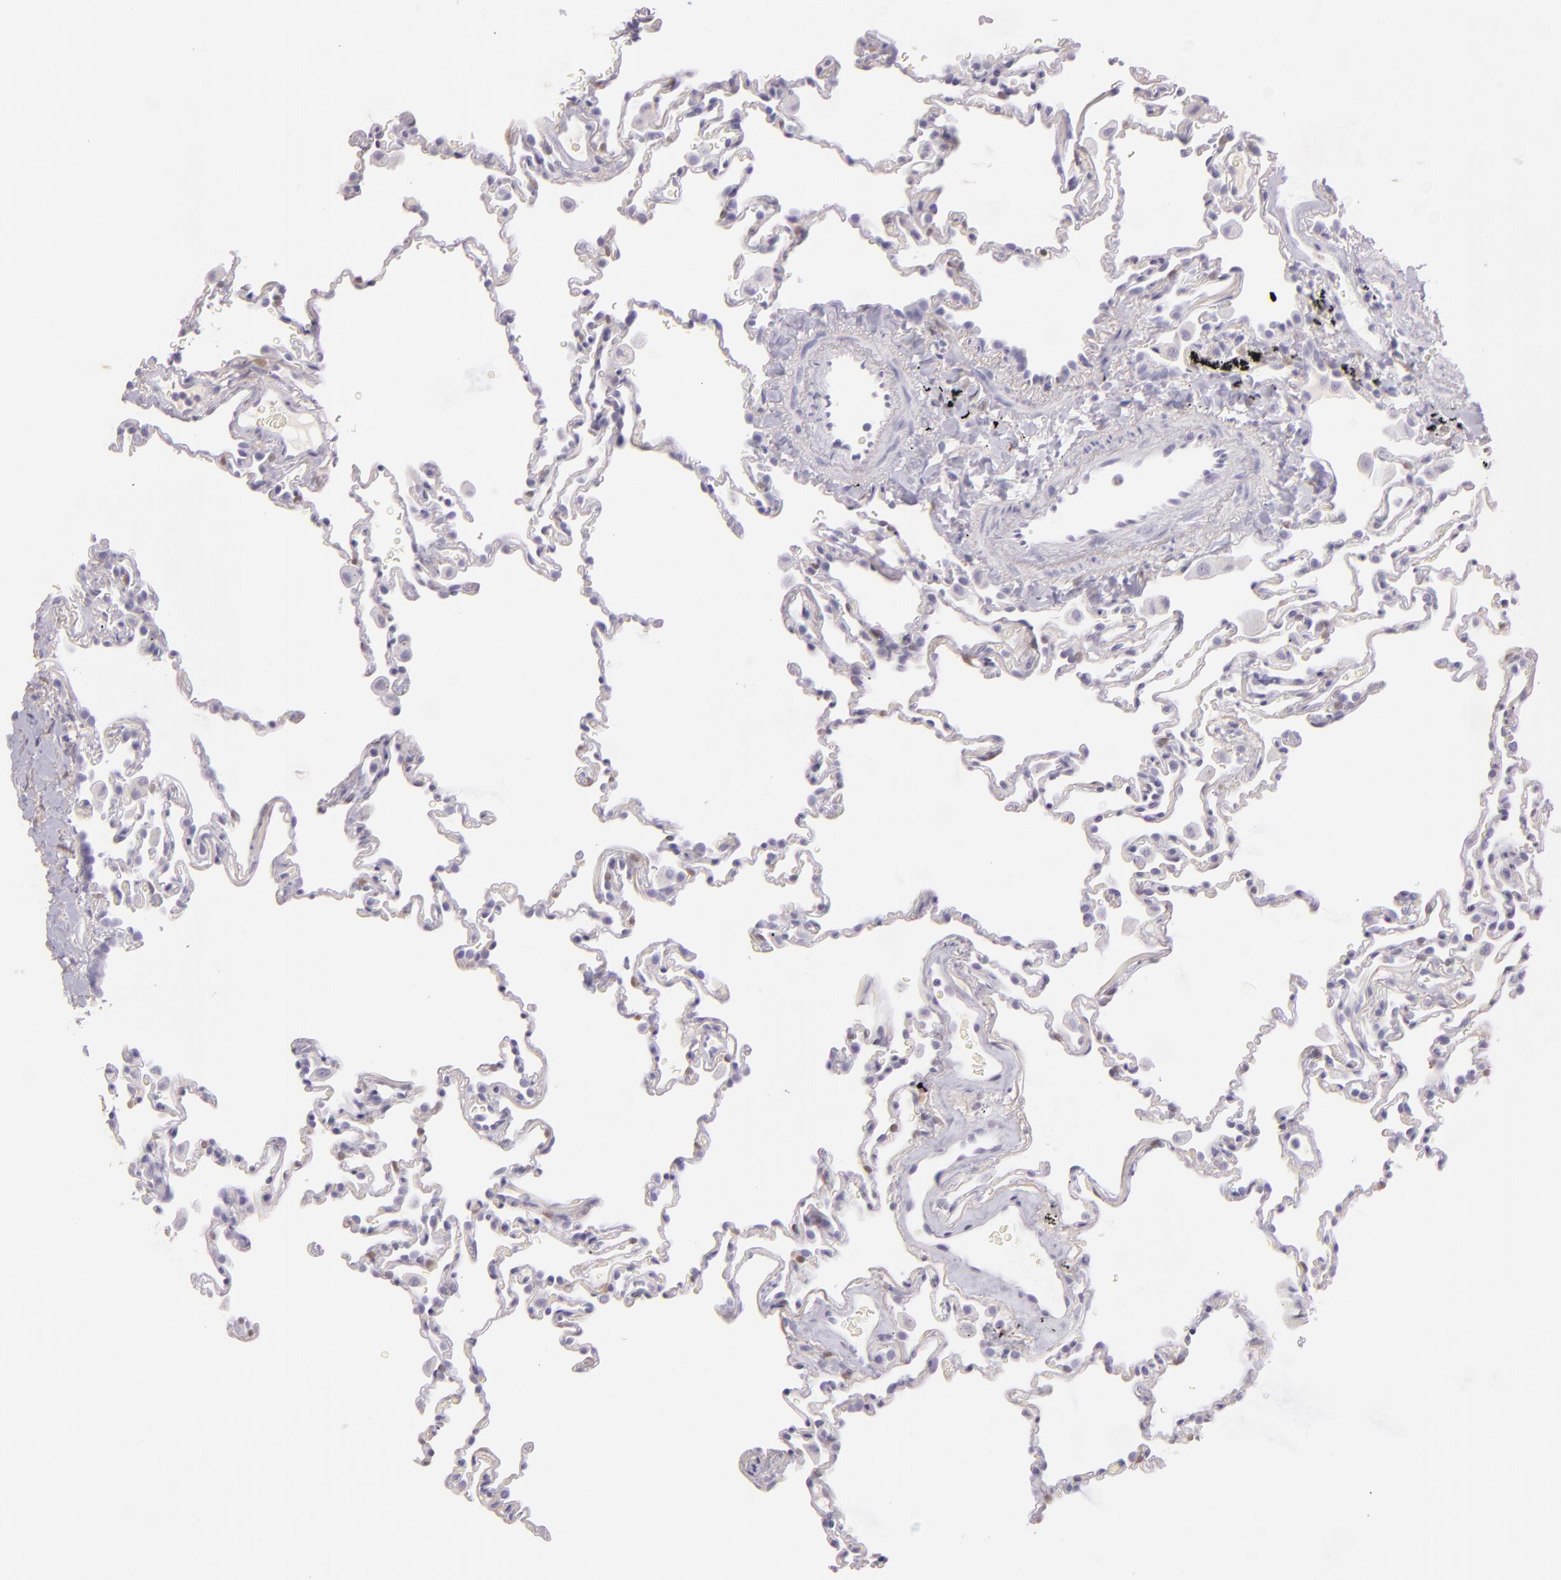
{"staining": {"intensity": "negative", "quantity": "none", "location": "none"}, "tissue": "lung", "cell_type": "Alveolar cells", "image_type": "normal", "snomed": [{"axis": "morphology", "description": "Normal tissue, NOS"}, {"axis": "topography", "description": "Lung"}], "caption": "The immunohistochemistry (IHC) image has no significant expression in alveolar cells of lung. (DAB (3,3'-diaminobenzidine) immunohistochemistry (IHC) with hematoxylin counter stain).", "gene": "CBS", "patient": {"sex": "male", "age": 59}}